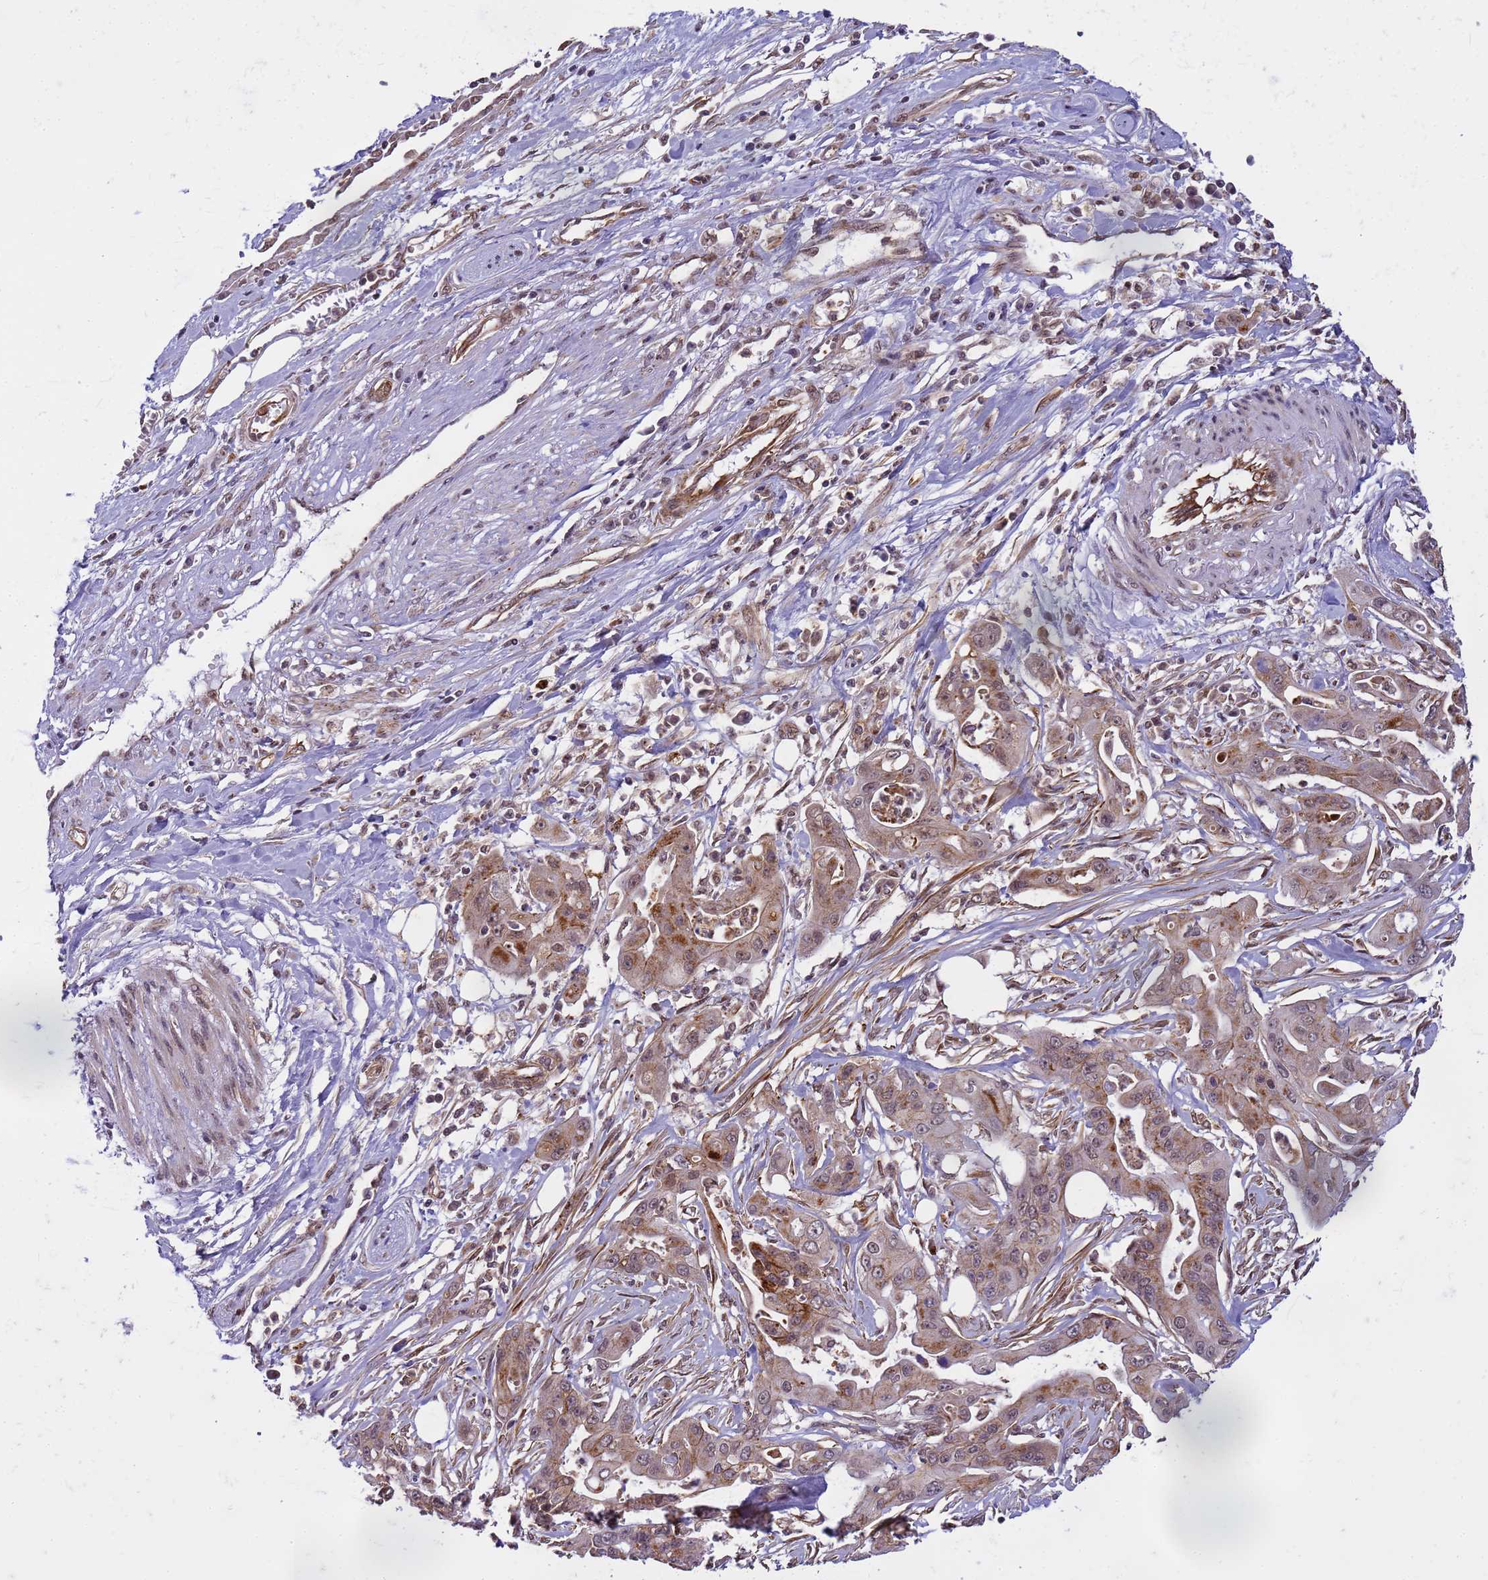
{"staining": {"intensity": "moderate", "quantity": ">75%", "location": "cytoplasmic/membranous,nuclear"}, "tissue": "ovarian cancer", "cell_type": "Tumor cells", "image_type": "cancer", "snomed": [{"axis": "morphology", "description": "Cystadenocarcinoma, mucinous, NOS"}, {"axis": "topography", "description": "Ovary"}], "caption": "Tumor cells reveal moderate cytoplasmic/membranous and nuclear positivity in approximately >75% of cells in ovarian cancer.", "gene": "EMC2", "patient": {"sex": "female", "age": 70}}